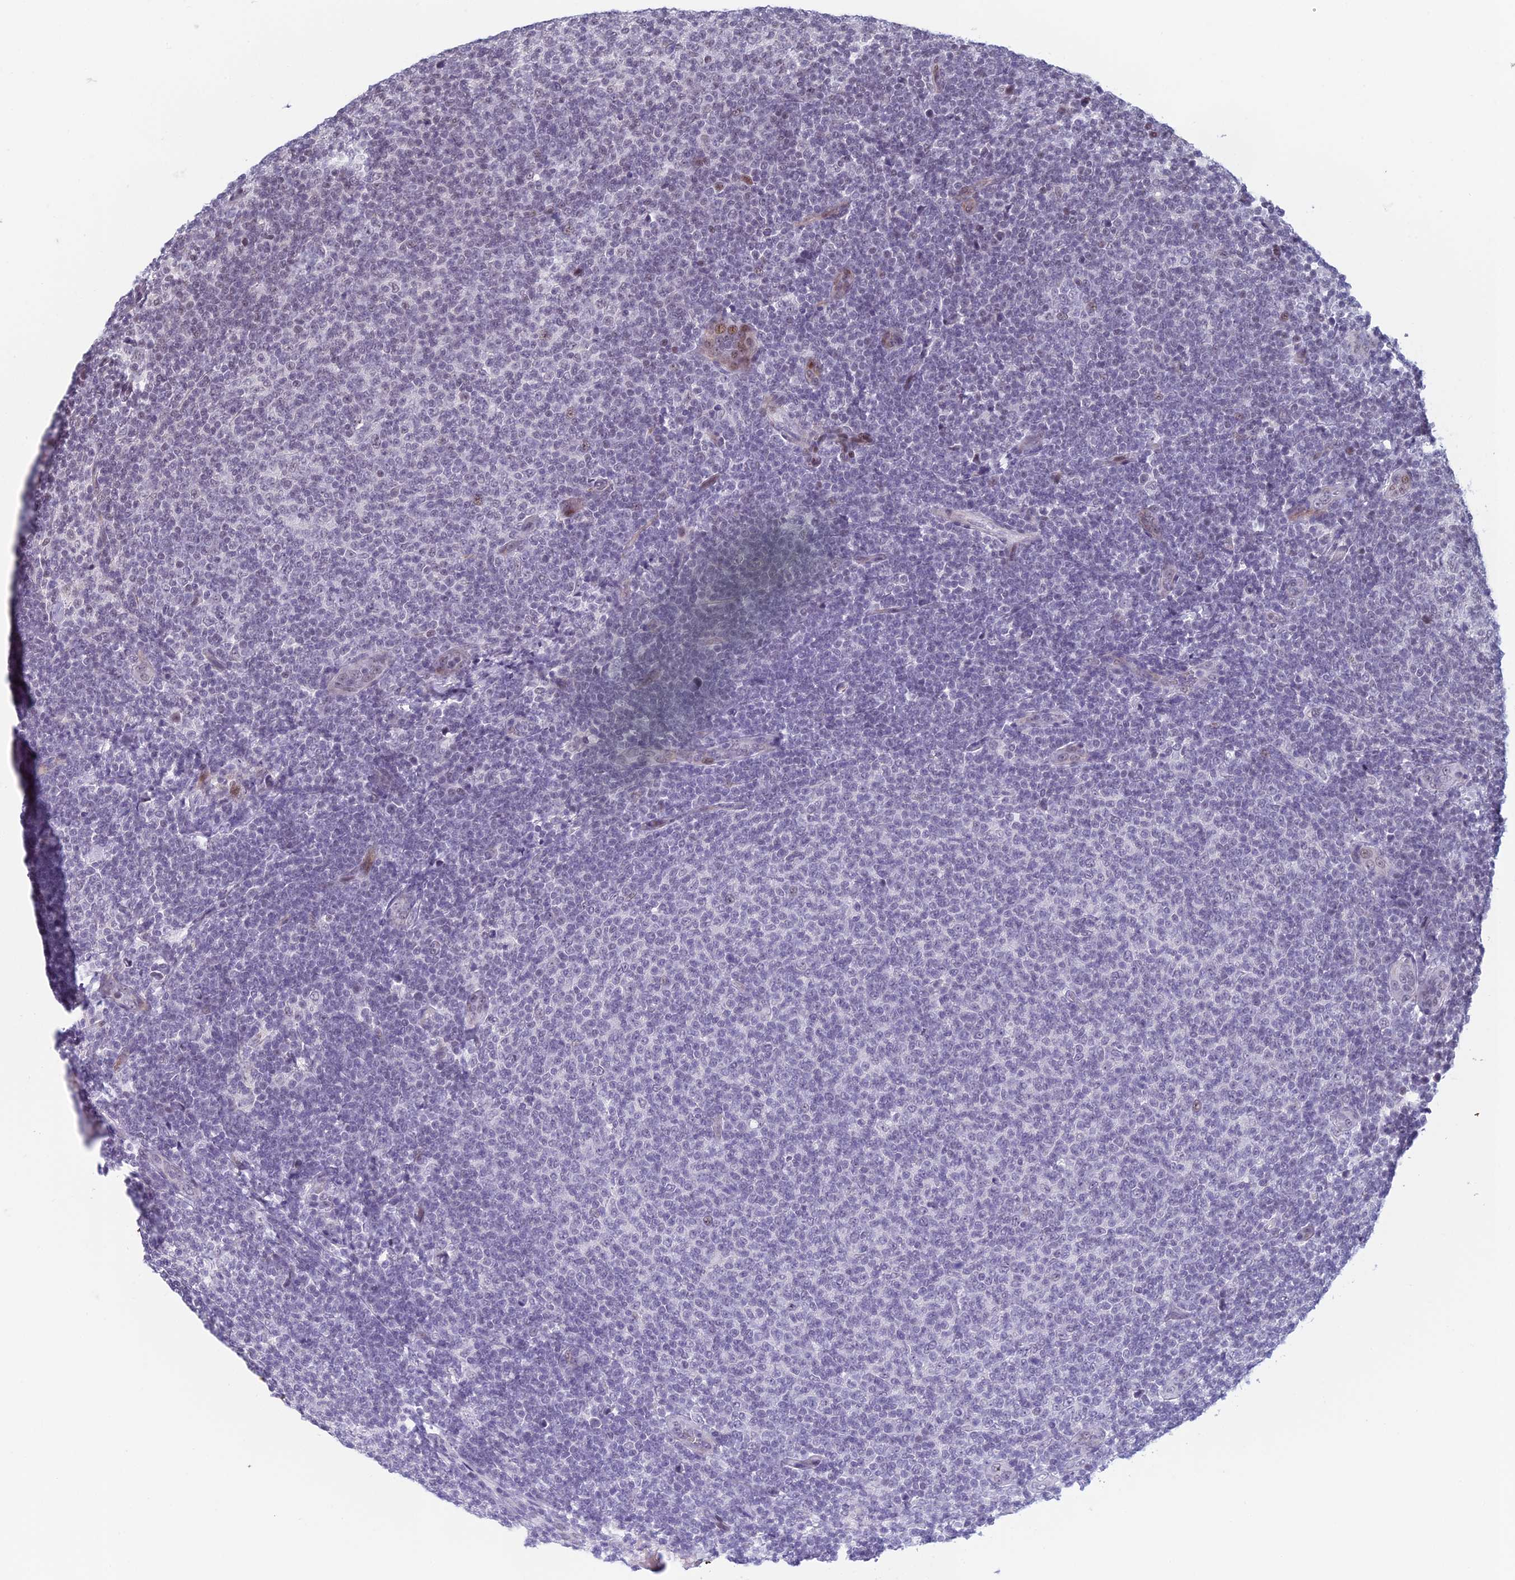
{"staining": {"intensity": "negative", "quantity": "none", "location": "none"}, "tissue": "lymphoma", "cell_type": "Tumor cells", "image_type": "cancer", "snomed": [{"axis": "morphology", "description": "Malignant lymphoma, non-Hodgkin's type, Low grade"}, {"axis": "topography", "description": "Lymph node"}], "caption": "DAB immunohistochemical staining of malignant lymphoma, non-Hodgkin's type (low-grade) exhibits no significant positivity in tumor cells. (Brightfield microscopy of DAB (3,3'-diaminobenzidine) immunohistochemistry (IHC) at high magnification).", "gene": "RGS17", "patient": {"sex": "male", "age": 66}}